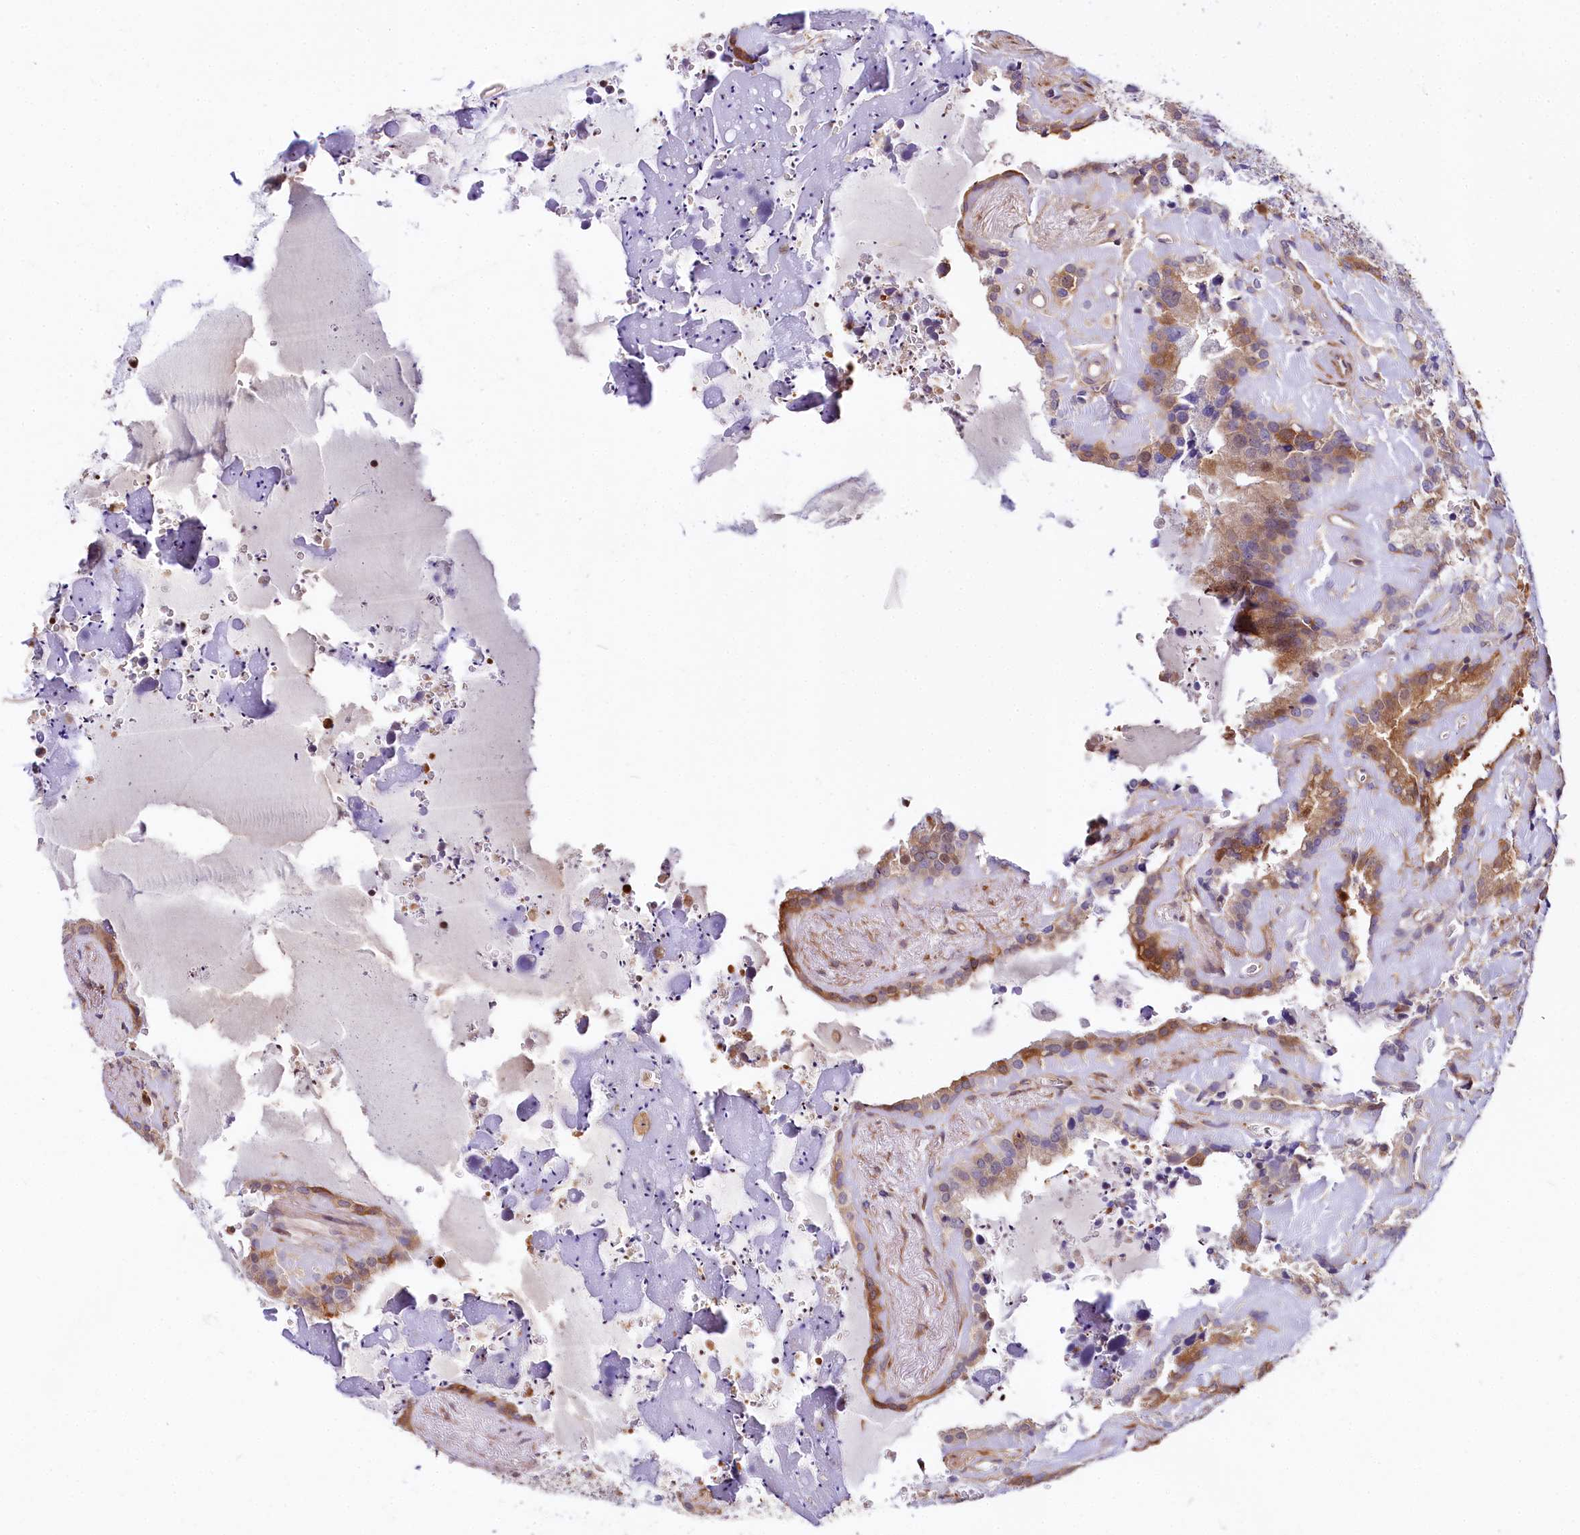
{"staining": {"intensity": "moderate", "quantity": "25%-75%", "location": "cytoplasmic/membranous"}, "tissue": "seminal vesicle", "cell_type": "Glandular cells", "image_type": "normal", "snomed": [{"axis": "morphology", "description": "Normal tissue, NOS"}, {"axis": "topography", "description": "Prostate"}, {"axis": "topography", "description": "Seminal veicle"}], "caption": "A brown stain shows moderate cytoplasmic/membranous staining of a protein in glandular cells of unremarkable seminal vesicle. The protein of interest is shown in brown color, while the nuclei are stained blue.", "gene": "FCHSD2", "patient": {"sex": "male", "age": 59}}